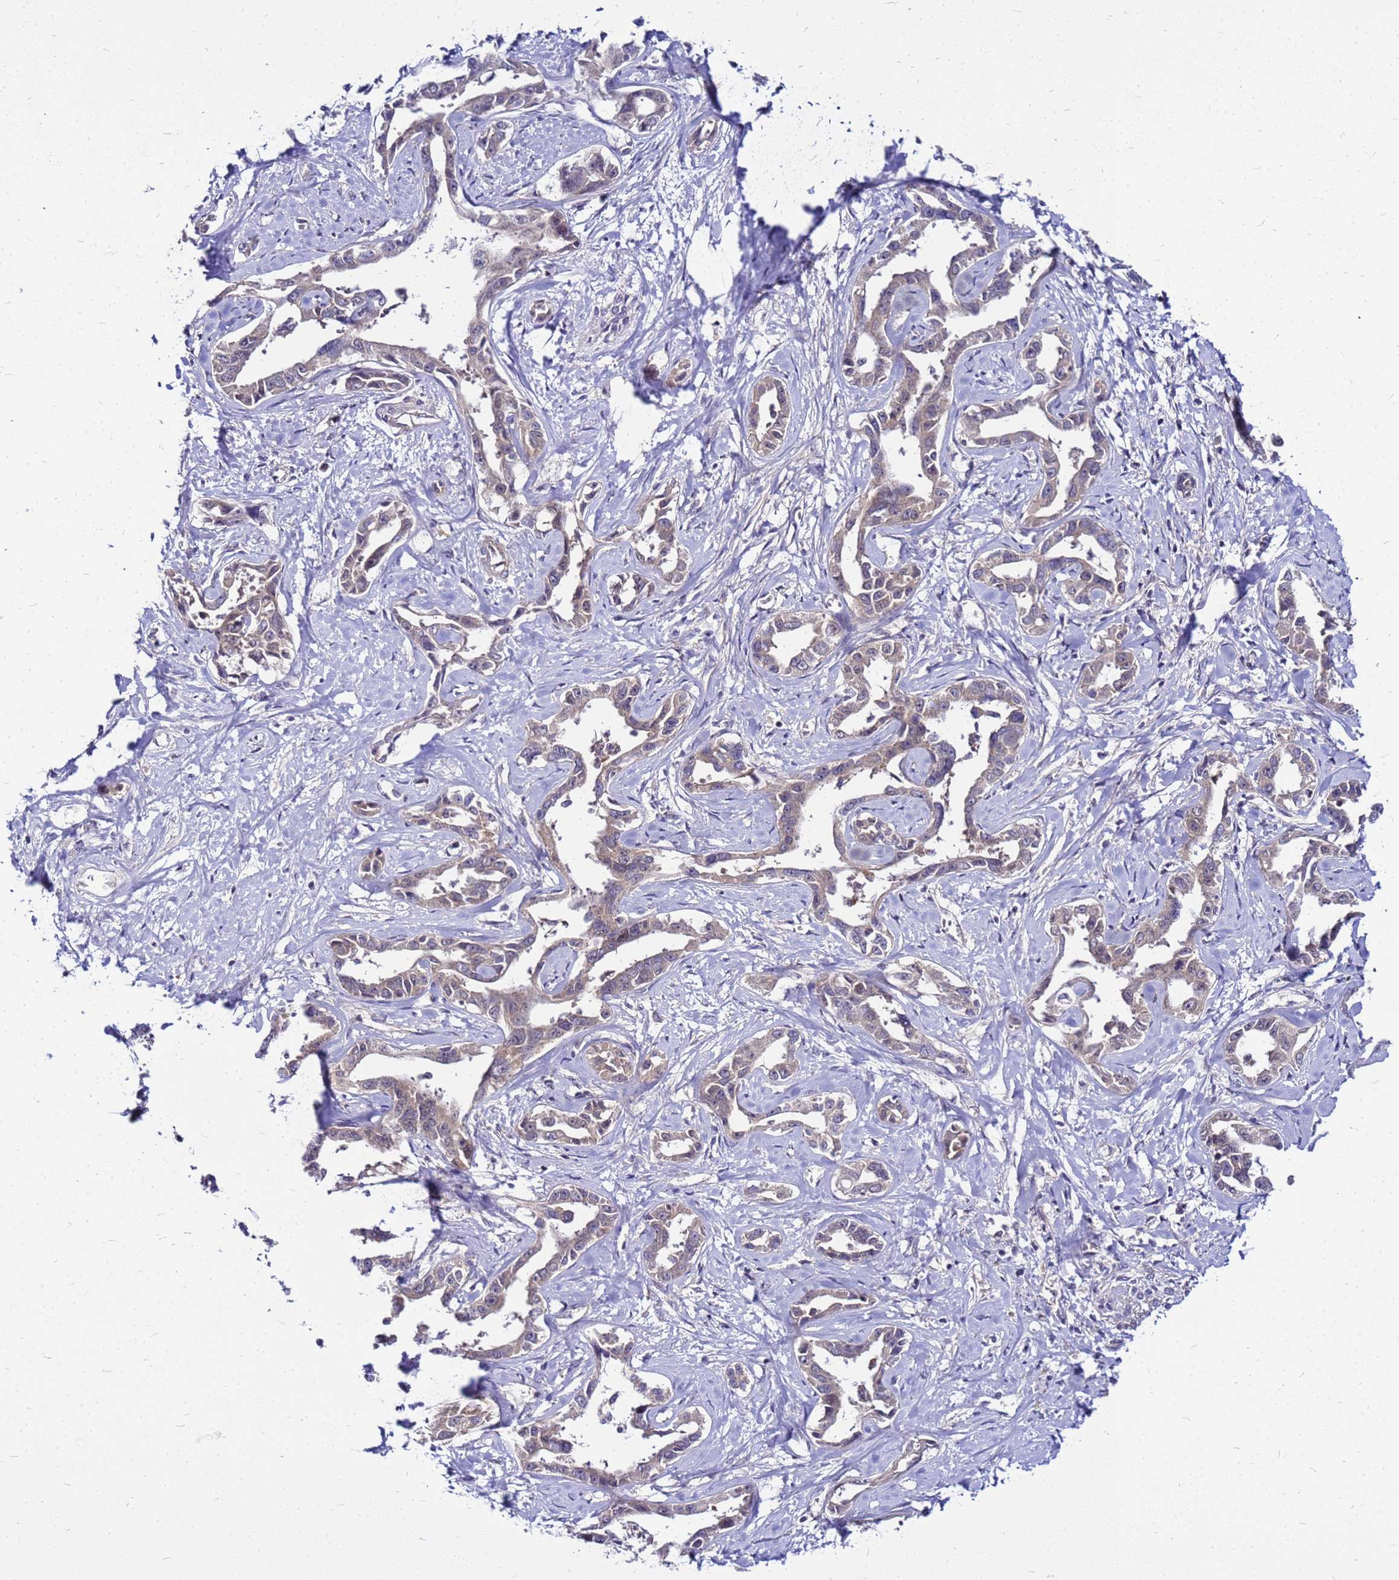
{"staining": {"intensity": "weak", "quantity": "25%-75%", "location": "cytoplasmic/membranous"}, "tissue": "liver cancer", "cell_type": "Tumor cells", "image_type": "cancer", "snomed": [{"axis": "morphology", "description": "Cholangiocarcinoma"}, {"axis": "topography", "description": "Liver"}], "caption": "Liver cancer (cholangiocarcinoma) stained with DAB (3,3'-diaminobenzidine) immunohistochemistry (IHC) shows low levels of weak cytoplasmic/membranous staining in about 25%-75% of tumor cells.", "gene": "SAT1", "patient": {"sex": "male", "age": 59}}